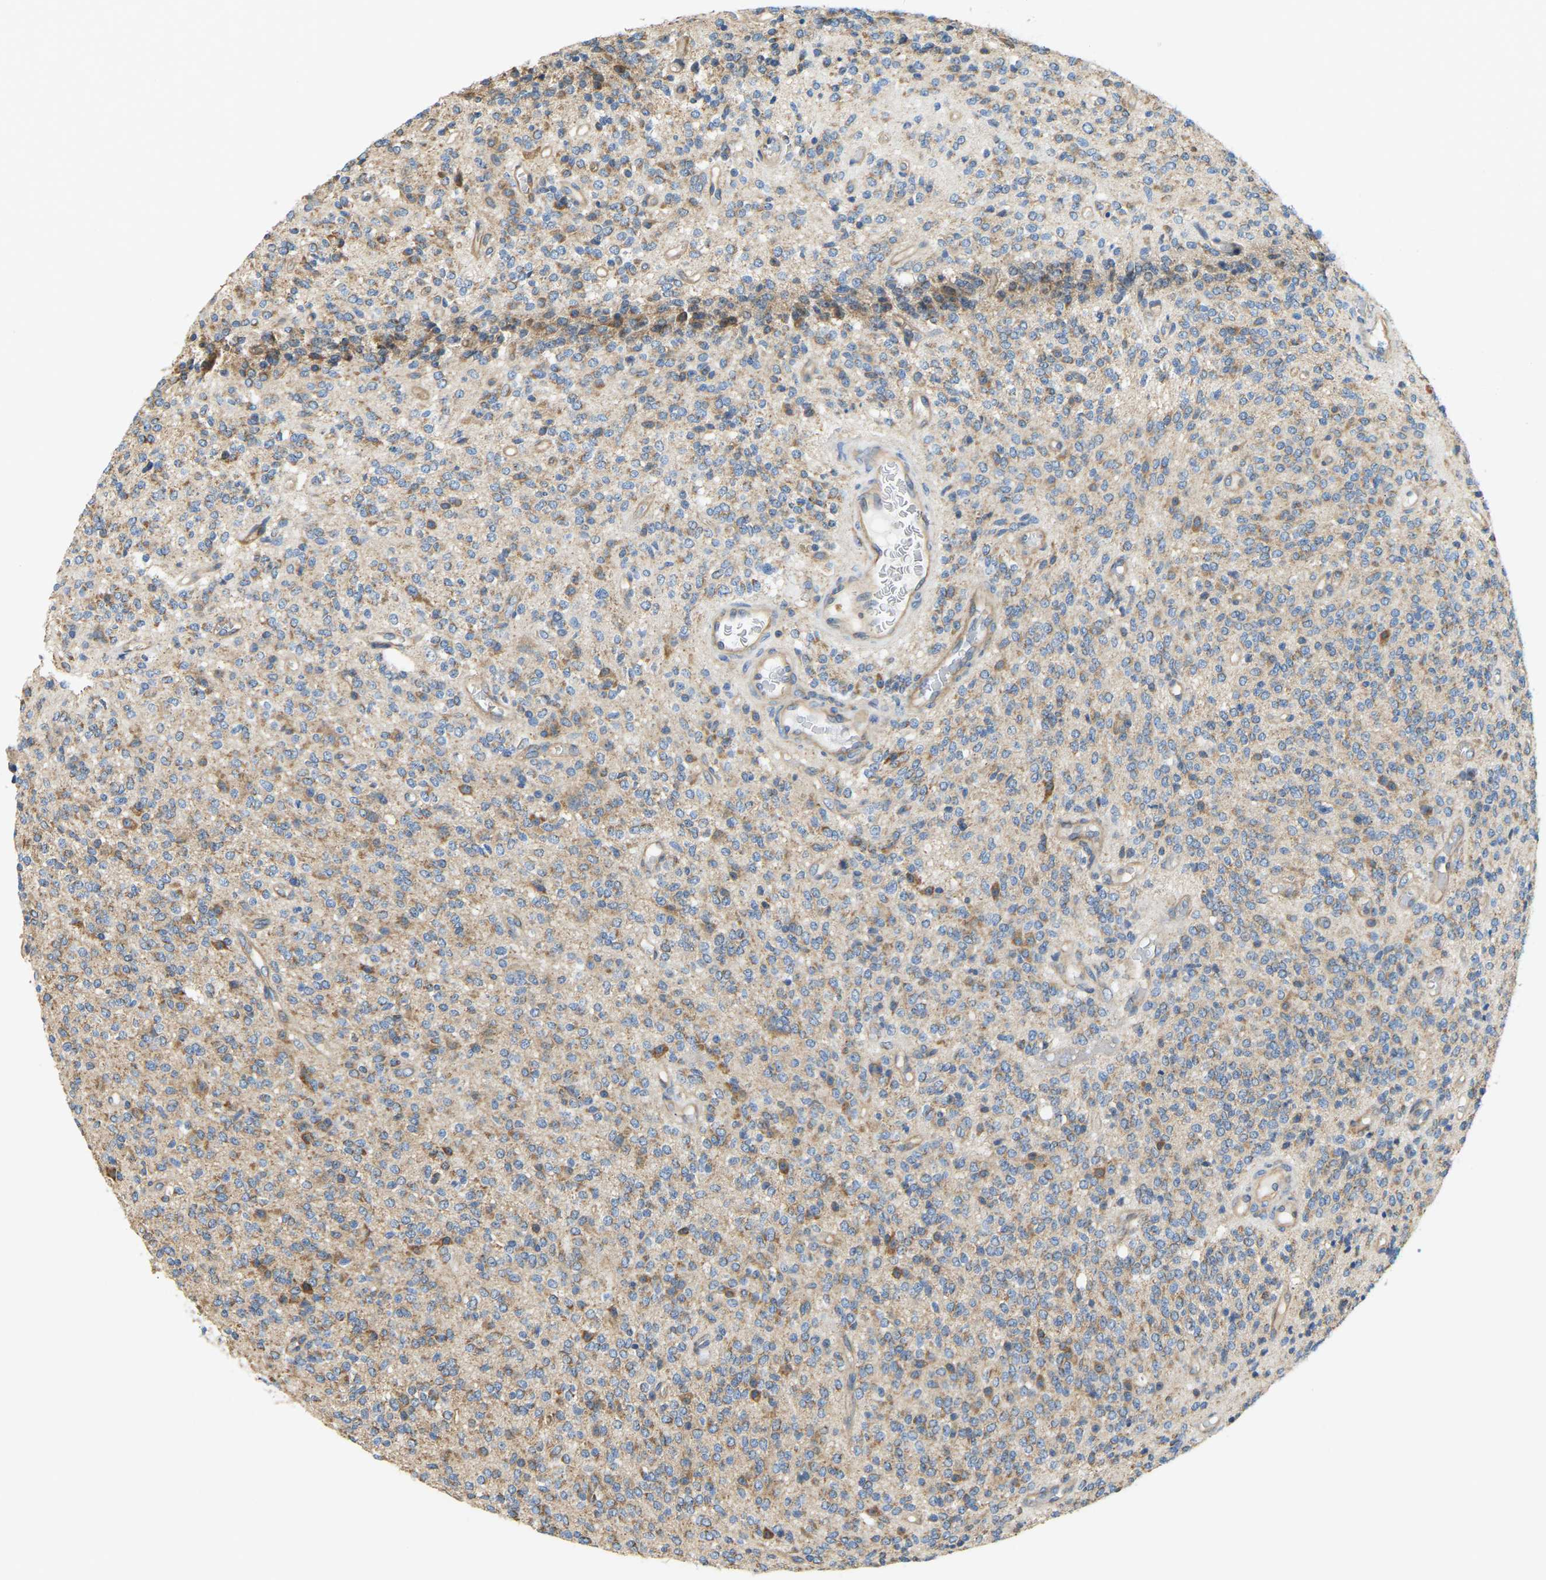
{"staining": {"intensity": "moderate", "quantity": ">75%", "location": "cytoplasmic/membranous"}, "tissue": "glioma", "cell_type": "Tumor cells", "image_type": "cancer", "snomed": [{"axis": "morphology", "description": "Glioma, malignant, High grade"}, {"axis": "topography", "description": "Brain"}], "caption": "IHC image of neoplastic tissue: malignant glioma (high-grade) stained using immunohistochemistry (IHC) exhibits medium levels of moderate protein expression localized specifically in the cytoplasmic/membranous of tumor cells, appearing as a cytoplasmic/membranous brown color.", "gene": "AHNAK", "patient": {"sex": "male", "age": 34}}